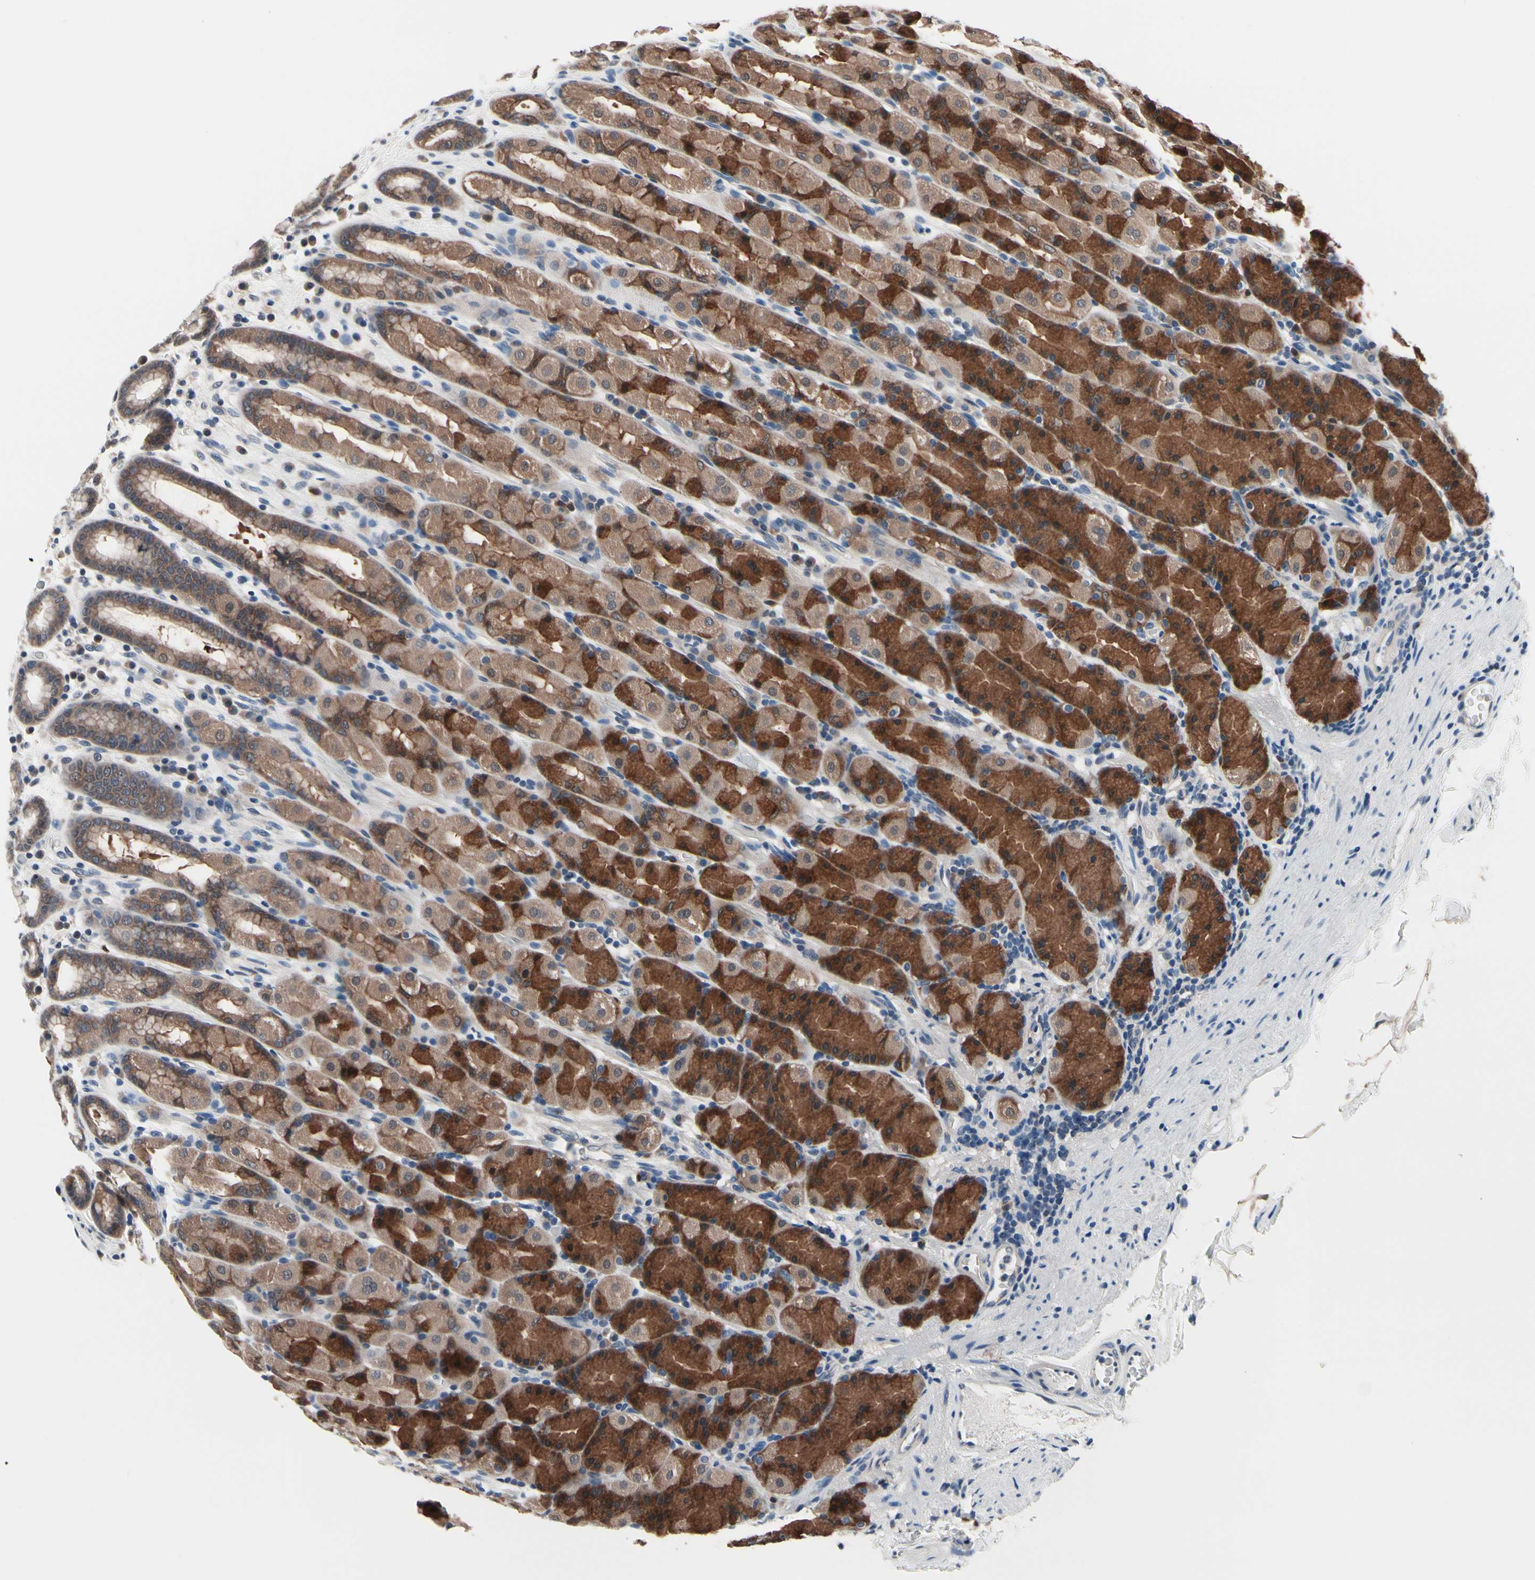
{"staining": {"intensity": "moderate", "quantity": ">75%", "location": "cytoplasmic/membranous,nuclear"}, "tissue": "stomach", "cell_type": "Glandular cells", "image_type": "normal", "snomed": [{"axis": "morphology", "description": "Normal tissue, NOS"}, {"axis": "topography", "description": "Stomach, upper"}], "caption": "Immunohistochemical staining of normal human stomach displays moderate cytoplasmic/membranous,nuclear protein staining in about >75% of glandular cells. The staining was performed using DAB, with brown indicating positive protein expression. Nuclei are stained blue with hematoxylin.", "gene": "PRDX6", "patient": {"sex": "male", "age": 68}}